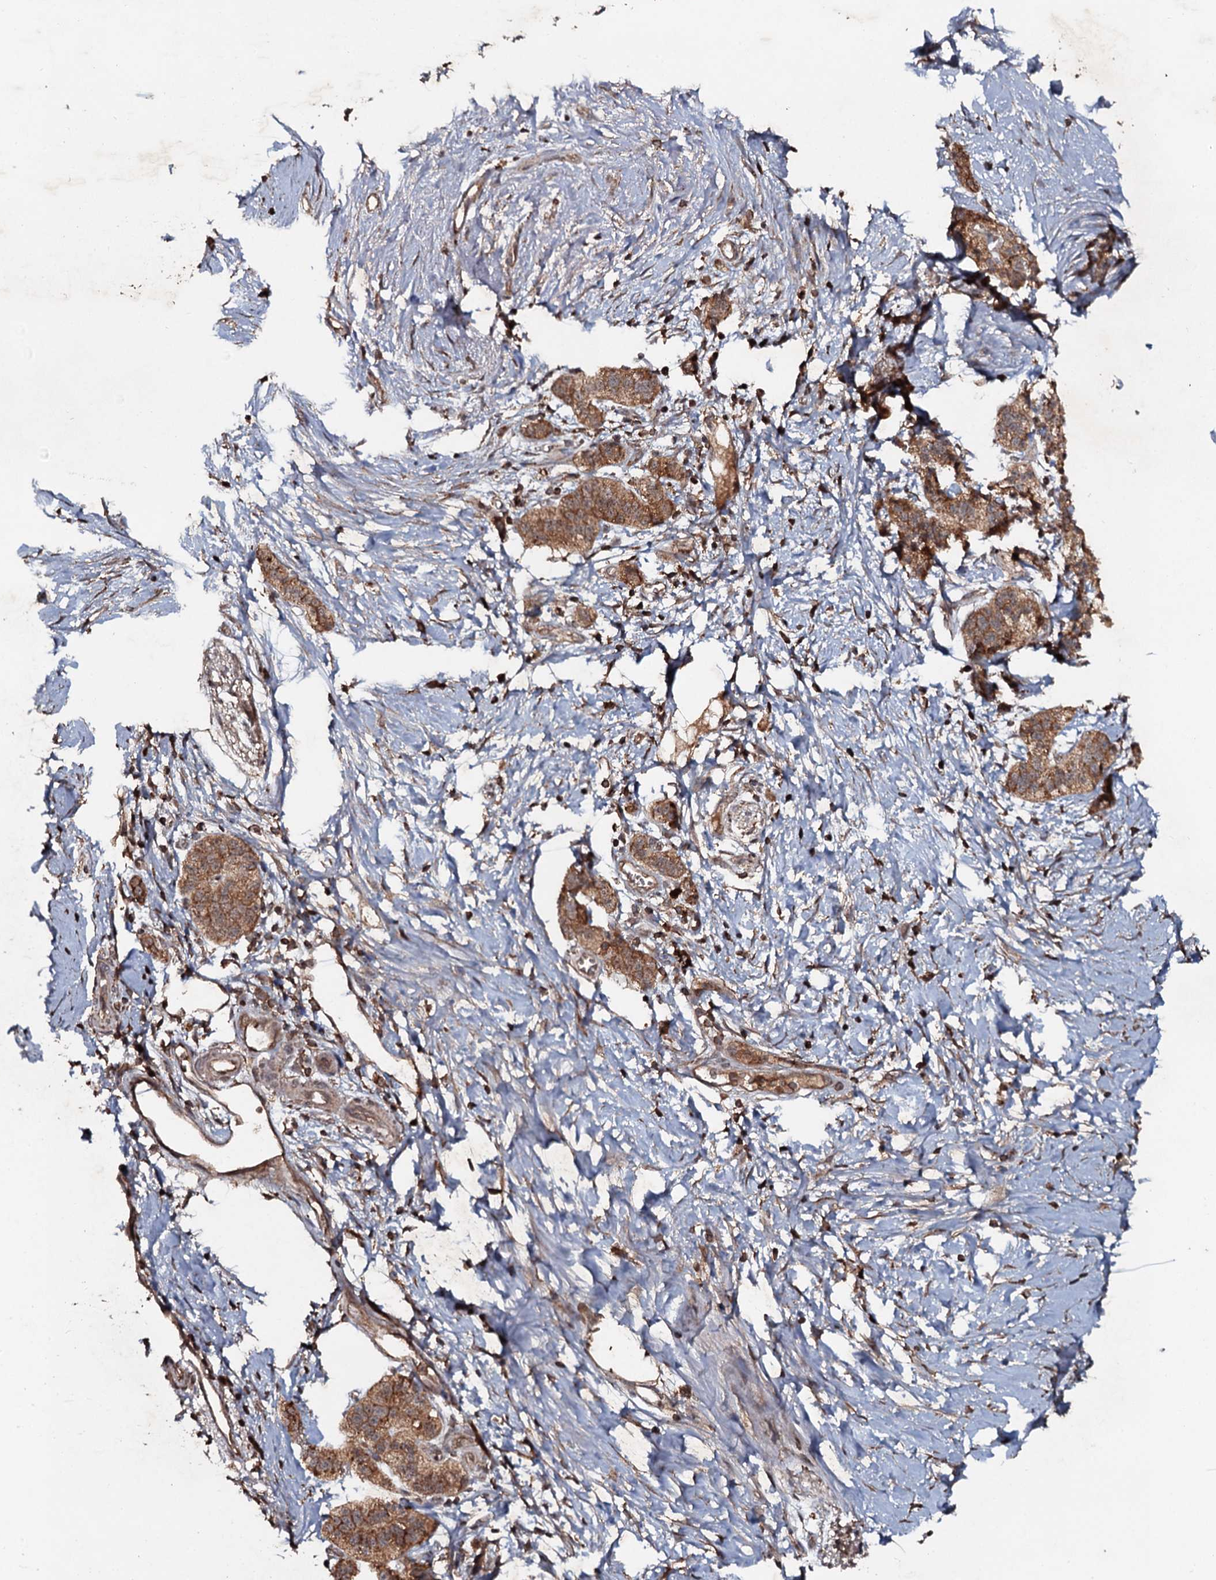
{"staining": {"intensity": "moderate", "quantity": ">75%", "location": "cytoplasmic/membranous"}, "tissue": "pancreatic cancer", "cell_type": "Tumor cells", "image_type": "cancer", "snomed": [{"axis": "morphology", "description": "Adenocarcinoma, NOS"}, {"axis": "topography", "description": "Pancreas"}], "caption": "Immunohistochemical staining of adenocarcinoma (pancreatic) displays medium levels of moderate cytoplasmic/membranous positivity in about >75% of tumor cells.", "gene": "ADGRG3", "patient": {"sex": "male", "age": 50}}